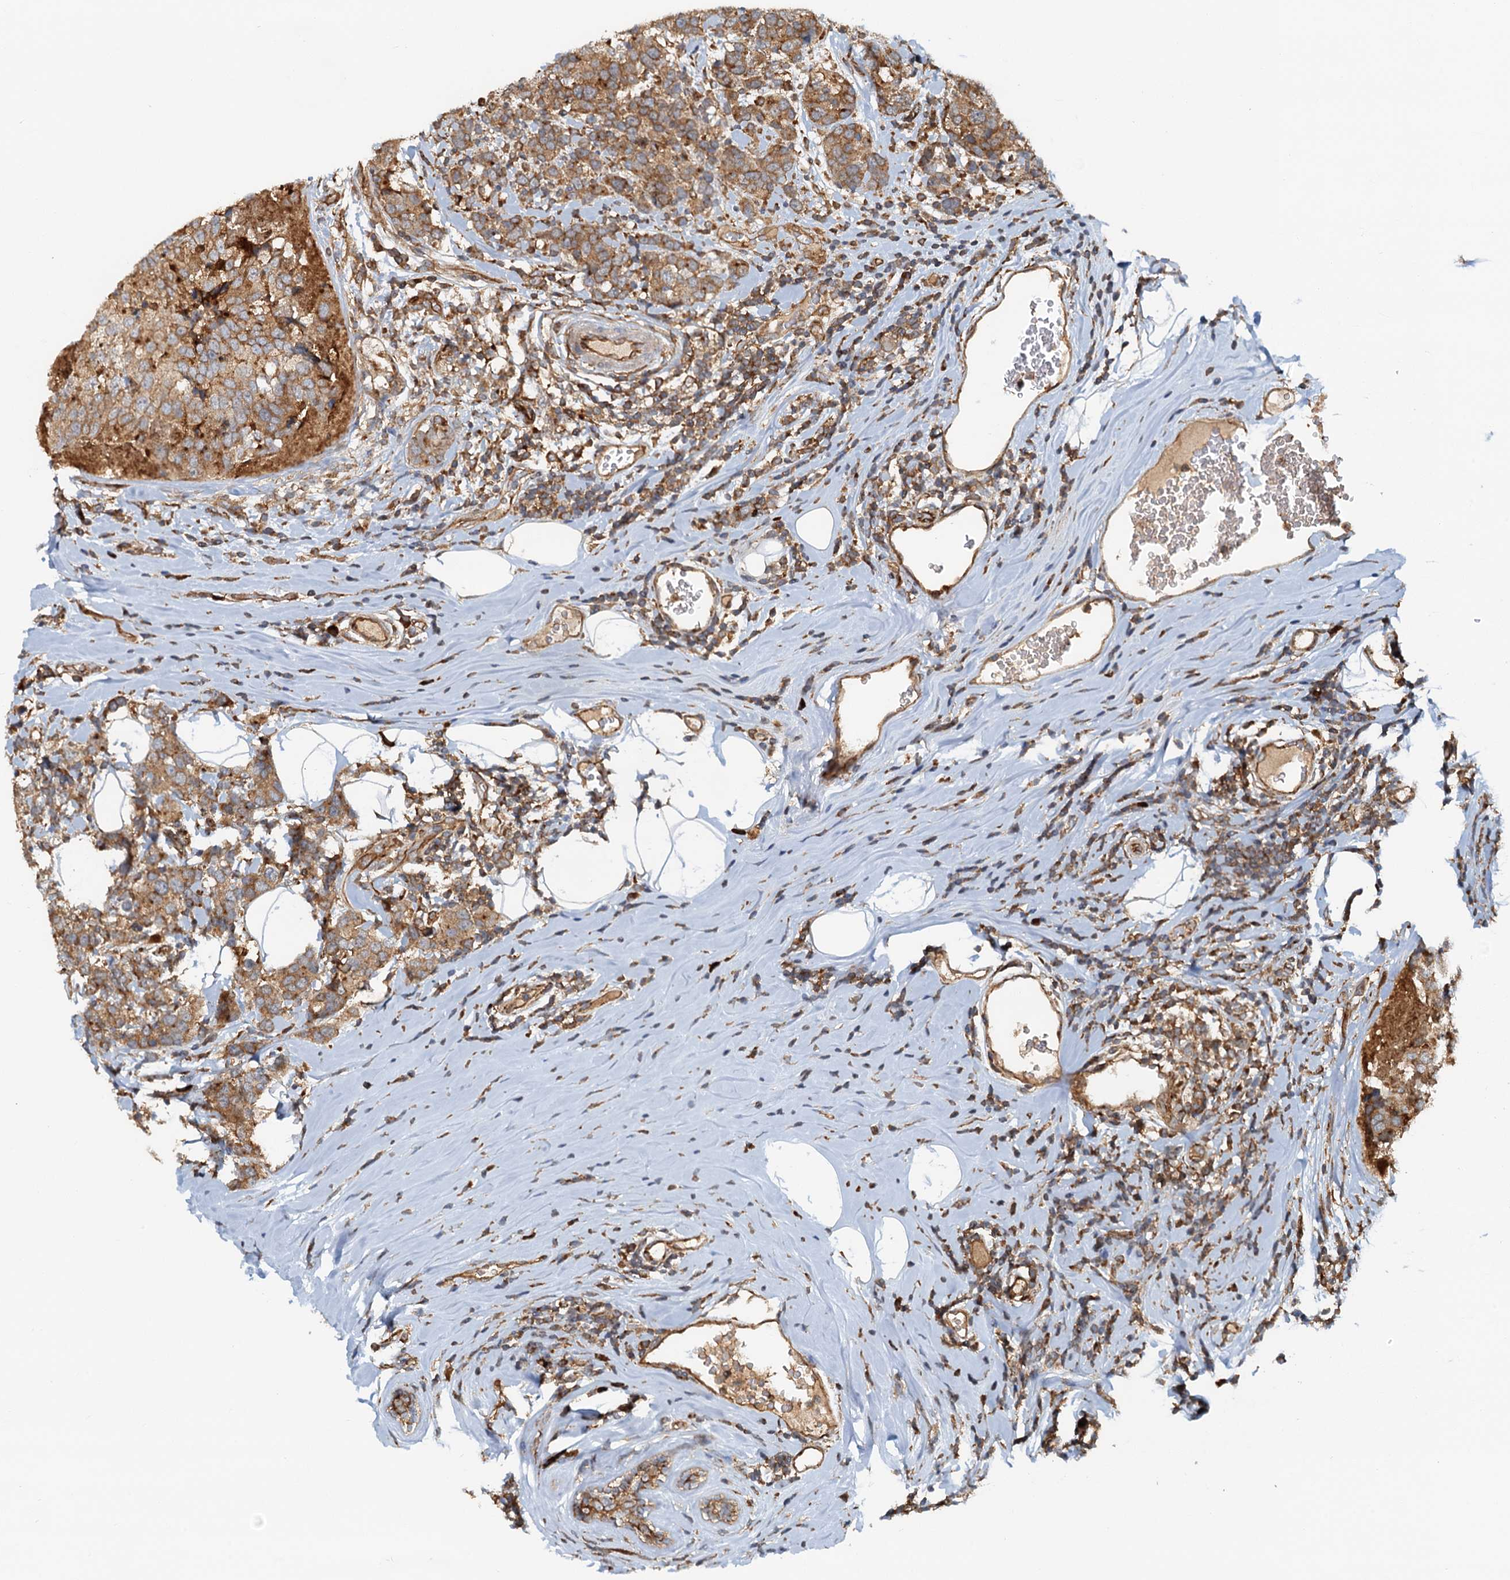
{"staining": {"intensity": "moderate", "quantity": ">75%", "location": "cytoplasmic/membranous"}, "tissue": "breast cancer", "cell_type": "Tumor cells", "image_type": "cancer", "snomed": [{"axis": "morphology", "description": "Lobular carcinoma"}, {"axis": "topography", "description": "Breast"}], "caption": "An image showing moderate cytoplasmic/membranous positivity in approximately >75% of tumor cells in lobular carcinoma (breast), as visualized by brown immunohistochemical staining.", "gene": "NIPAL3", "patient": {"sex": "female", "age": 59}}